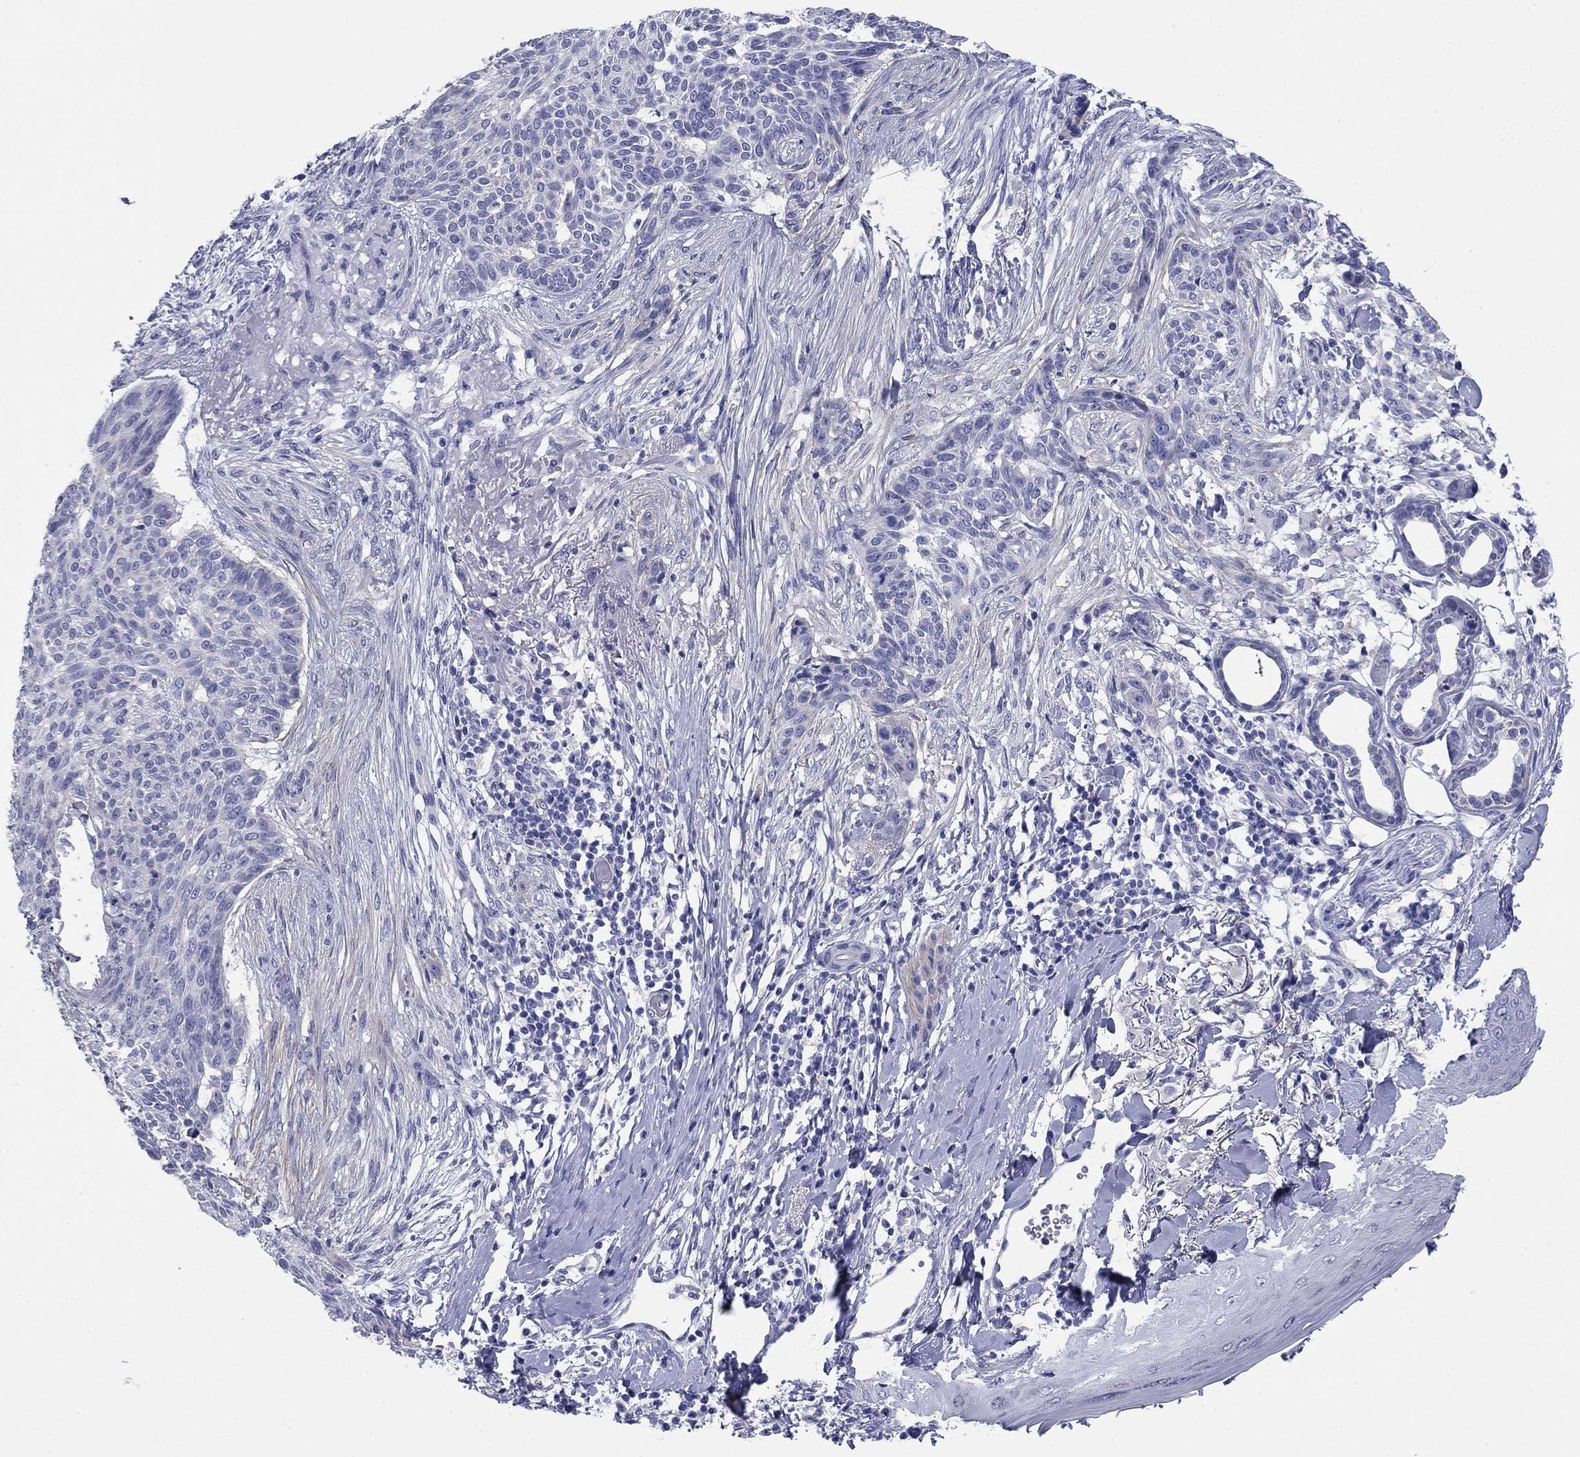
{"staining": {"intensity": "negative", "quantity": "none", "location": "none"}, "tissue": "skin cancer", "cell_type": "Tumor cells", "image_type": "cancer", "snomed": [{"axis": "morphology", "description": "Normal tissue, NOS"}, {"axis": "morphology", "description": "Basal cell carcinoma"}, {"axis": "topography", "description": "Skin"}], "caption": "High magnification brightfield microscopy of skin cancer stained with DAB (3,3'-diaminobenzidine) (brown) and counterstained with hematoxylin (blue): tumor cells show no significant expression.", "gene": "PRKCG", "patient": {"sex": "male", "age": 84}}